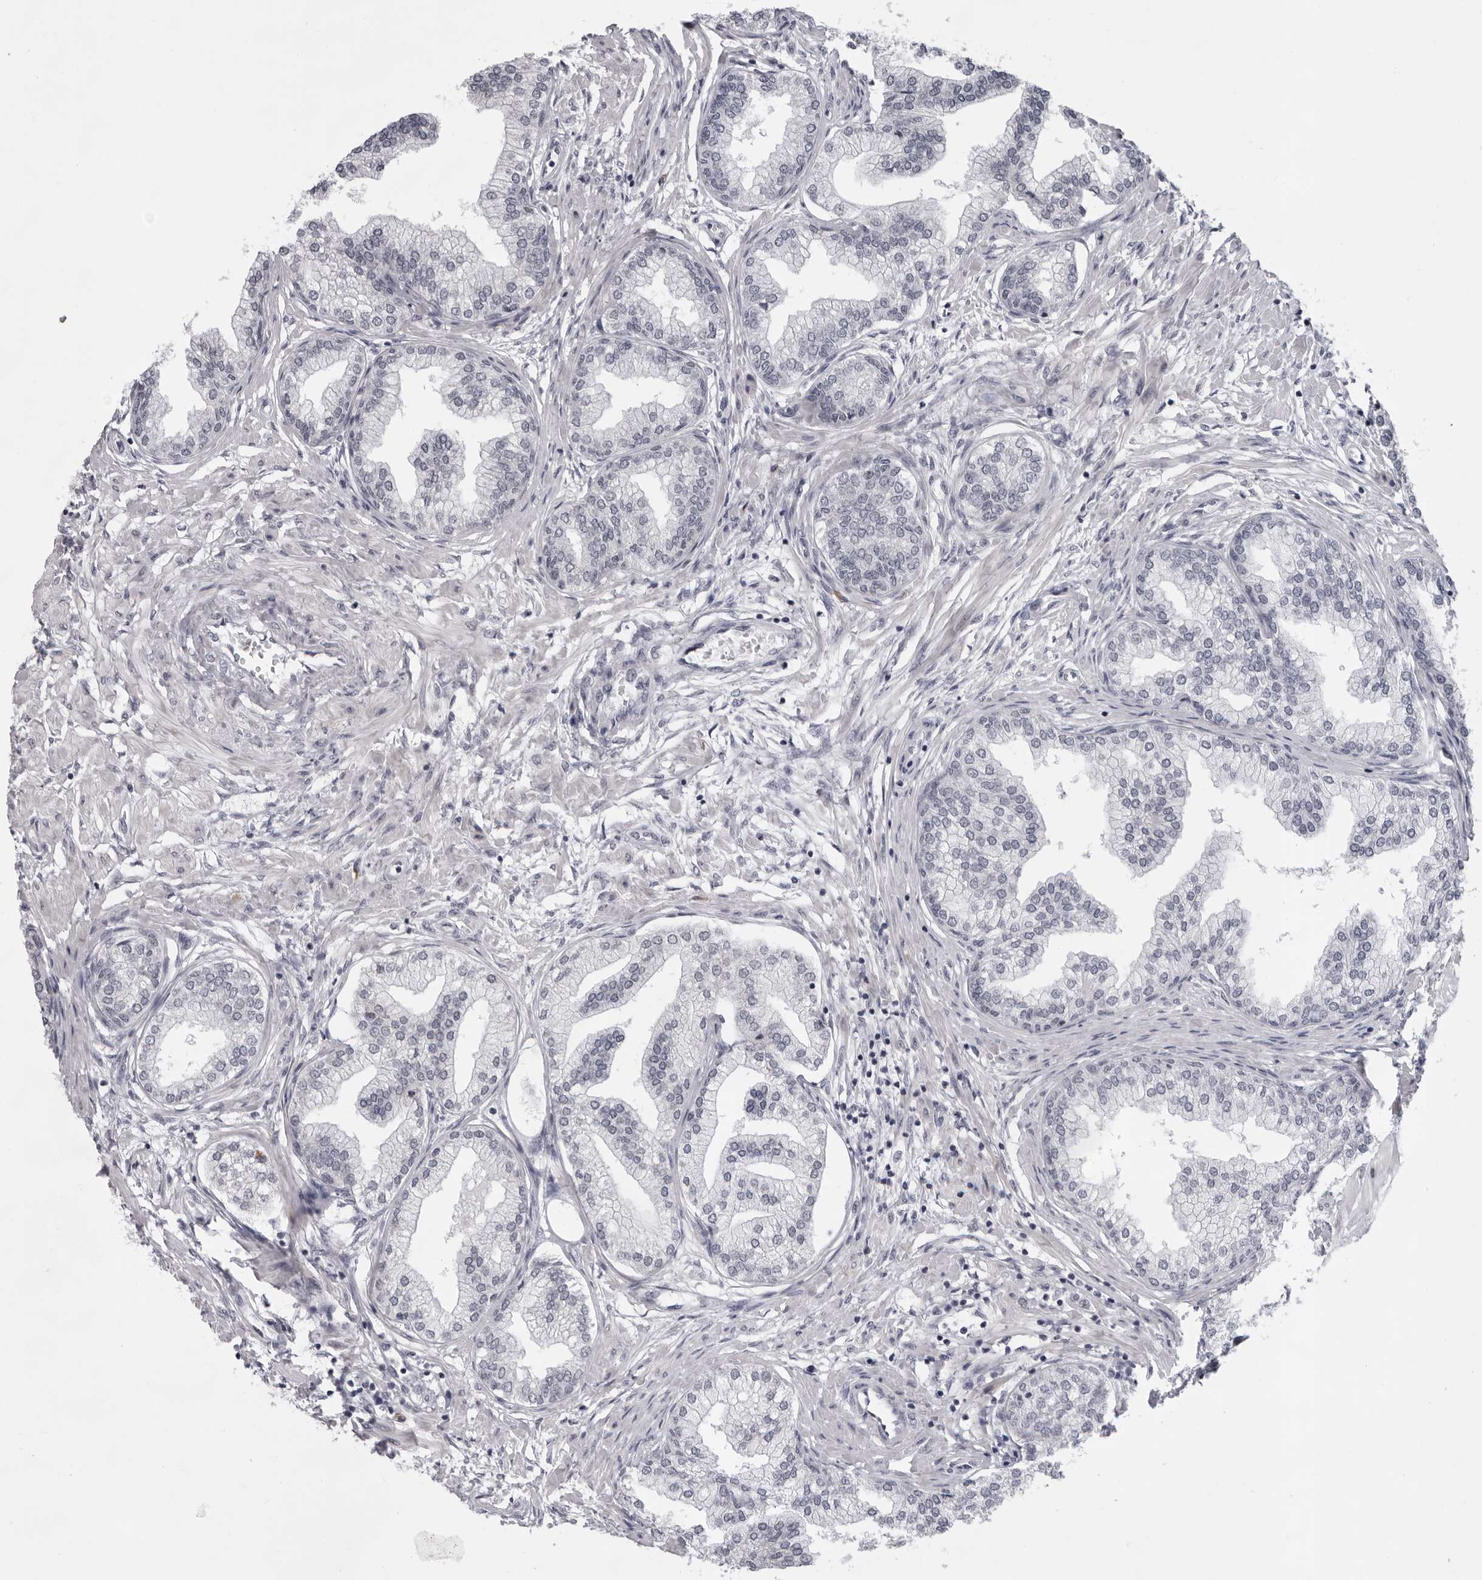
{"staining": {"intensity": "weak", "quantity": "25%-75%", "location": "nuclear"}, "tissue": "prostate", "cell_type": "Glandular cells", "image_type": "normal", "snomed": [{"axis": "morphology", "description": "Normal tissue, NOS"}, {"axis": "morphology", "description": "Urothelial carcinoma, Low grade"}, {"axis": "topography", "description": "Urinary bladder"}, {"axis": "topography", "description": "Prostate"}], "caption": "A micrograph of human prostate stained for a protein exhibits weak nuclear brown staining in glandular cells.", "gene": "EXOSC10", "patient": {"sex": "male", "age": 60}}